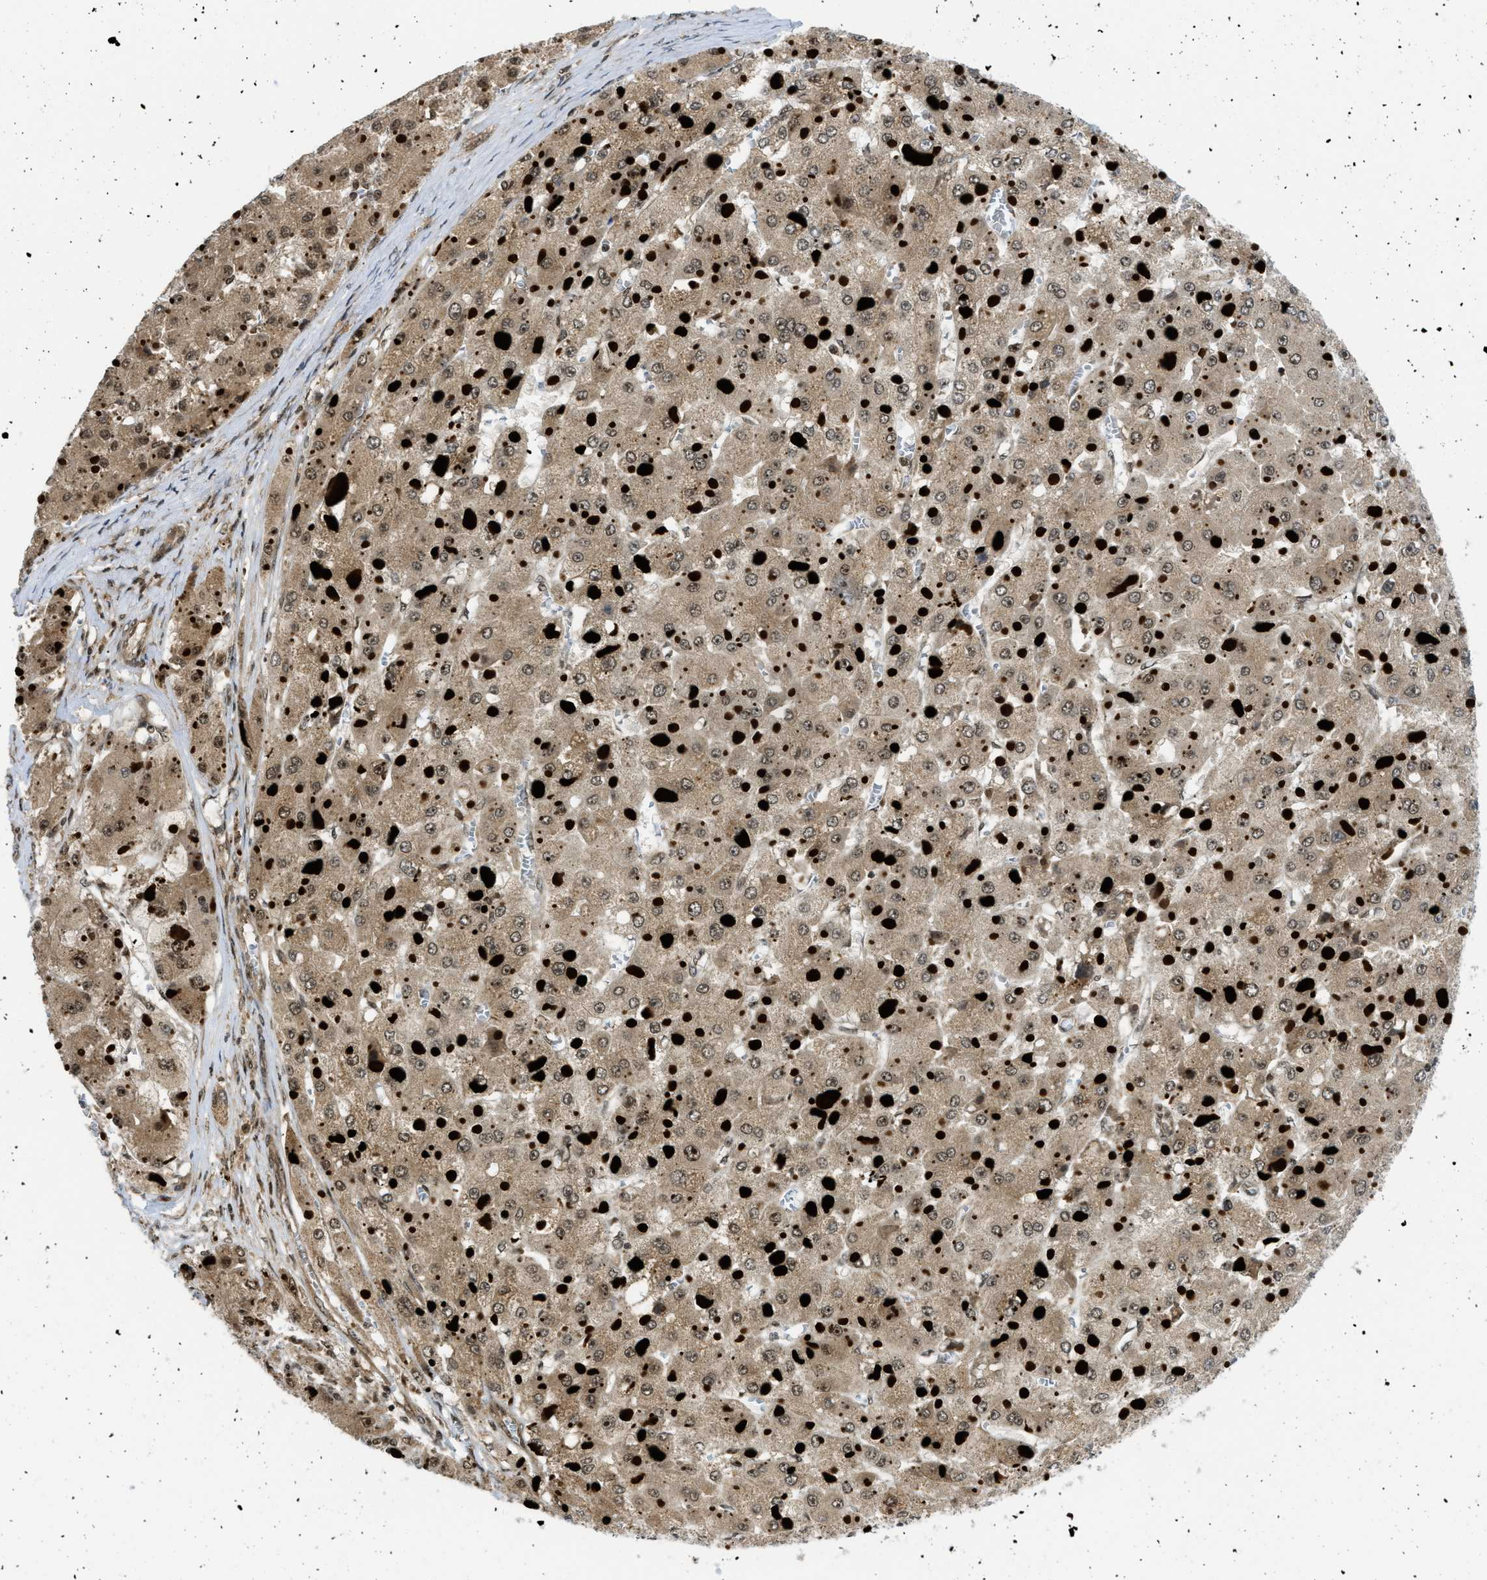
{"staining": {"intensity": "weak", "quantity": ">75%", "location": "cytoplasmic/membranous,nuclear"}, "tissue": "liver cancer", "cell_type": "Tumor cells", "image_type": "cancer", "snomed": [{"axis": "morphology", "description": "Carcinoma, Hepatocellular, NOS"}, {"axis": "topography", "description": "Liver"}], "caption": "There is low levels of weak cytoplasmic/membranous and nuclear positivity in tumor cells of liver cancer, as demonstrated by immunohistochemical staining (brown color).", "gene": "TACC1", "patient": {"sex": "female", "age": 73}}